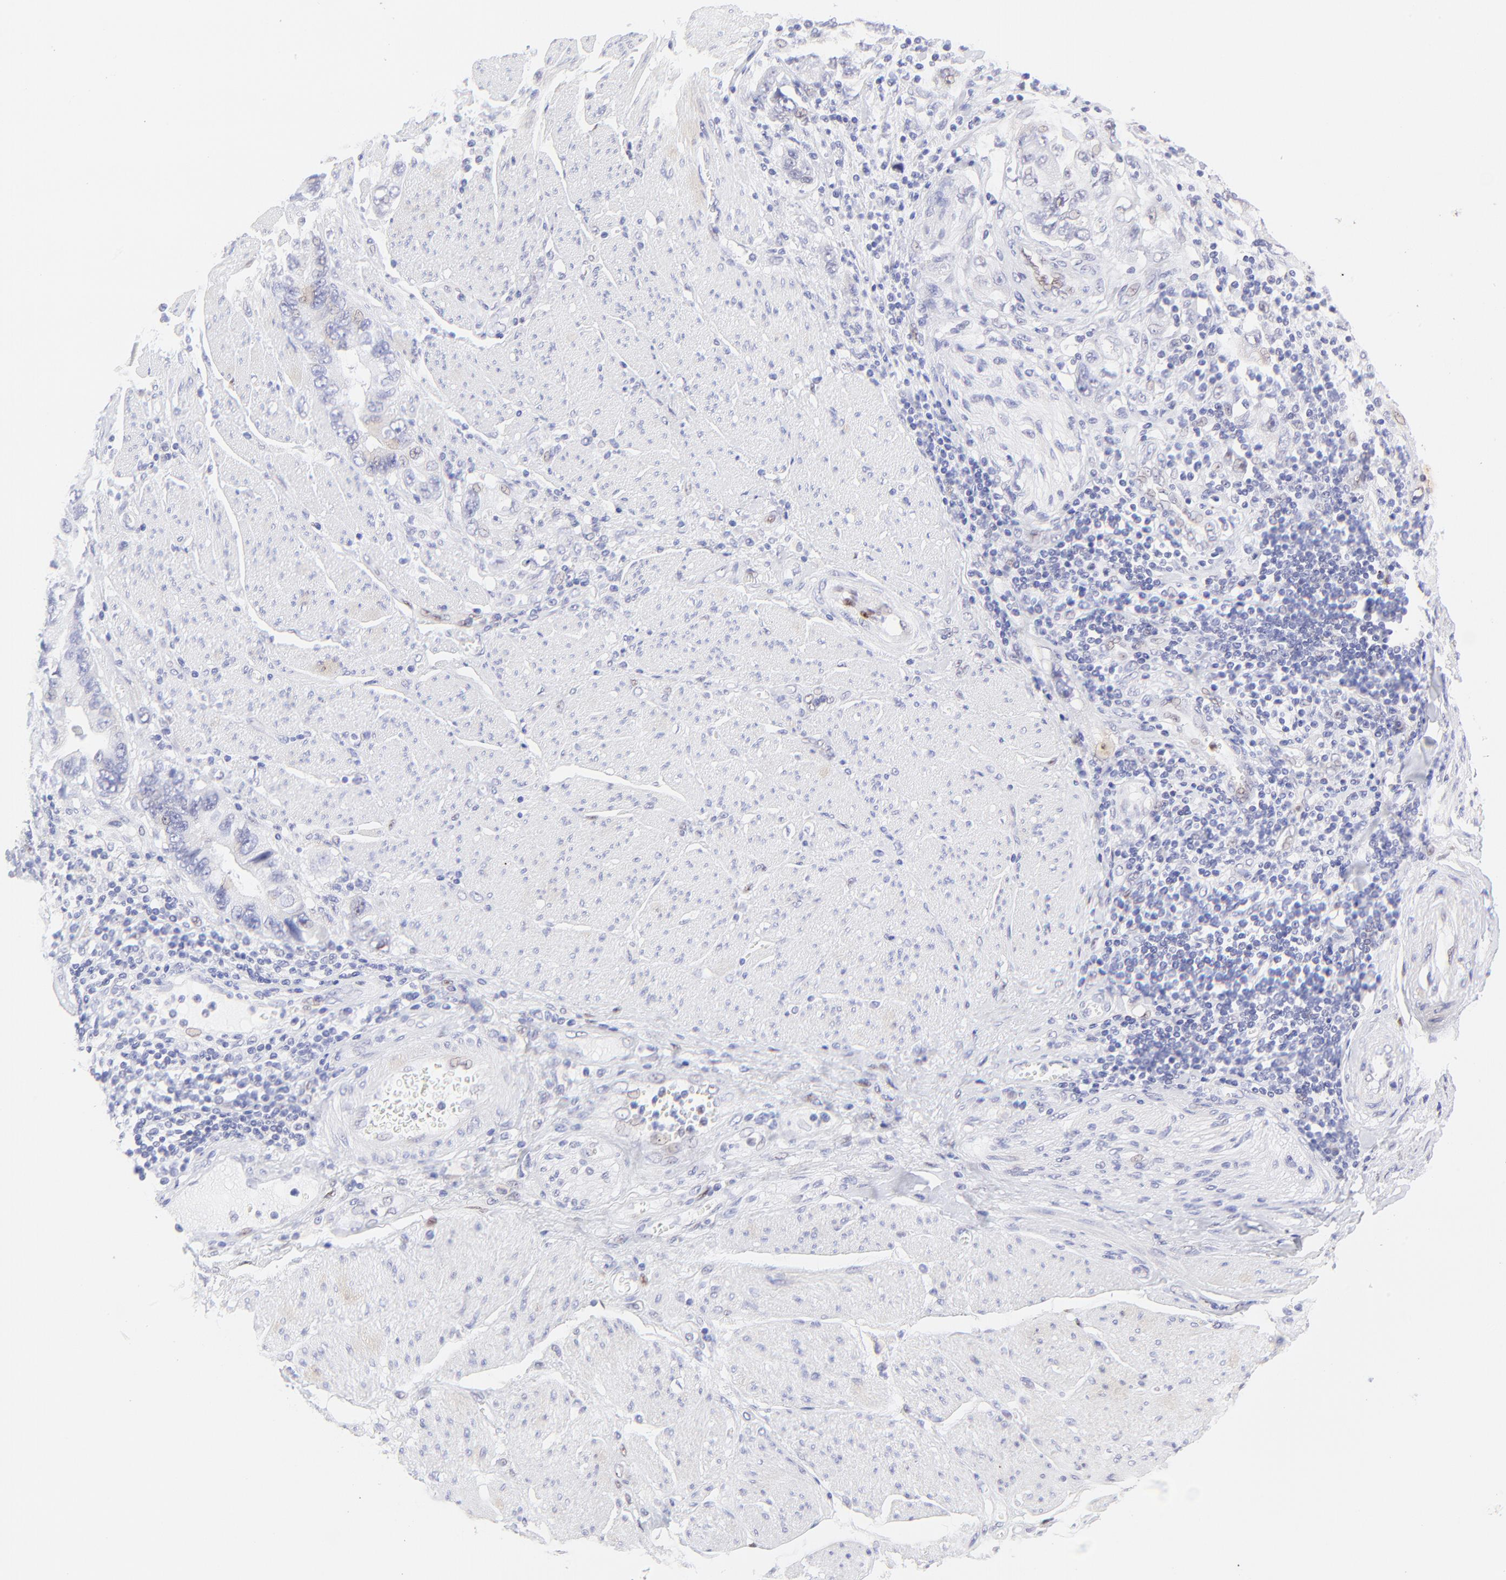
{"staining": {"intensity": "negative", "quantity": "none", "location": "none"}, "tissue": "stomach cancer", "cell_type": "Tumor cells", "image_type": "cancer", "snomed": [{"axis": "morphology", "description": "Adenocarcinoma, NOS"}, {"axis": "topography", "description": "Pancreas"}, {"axis": "topography", "description": "Stomach, upper"}], "caption": "Tumor cells show no significant expression in stomach adenocarcinoma.", "gene": "KLF4", "patient": {"sex": "male", "age": 77}}